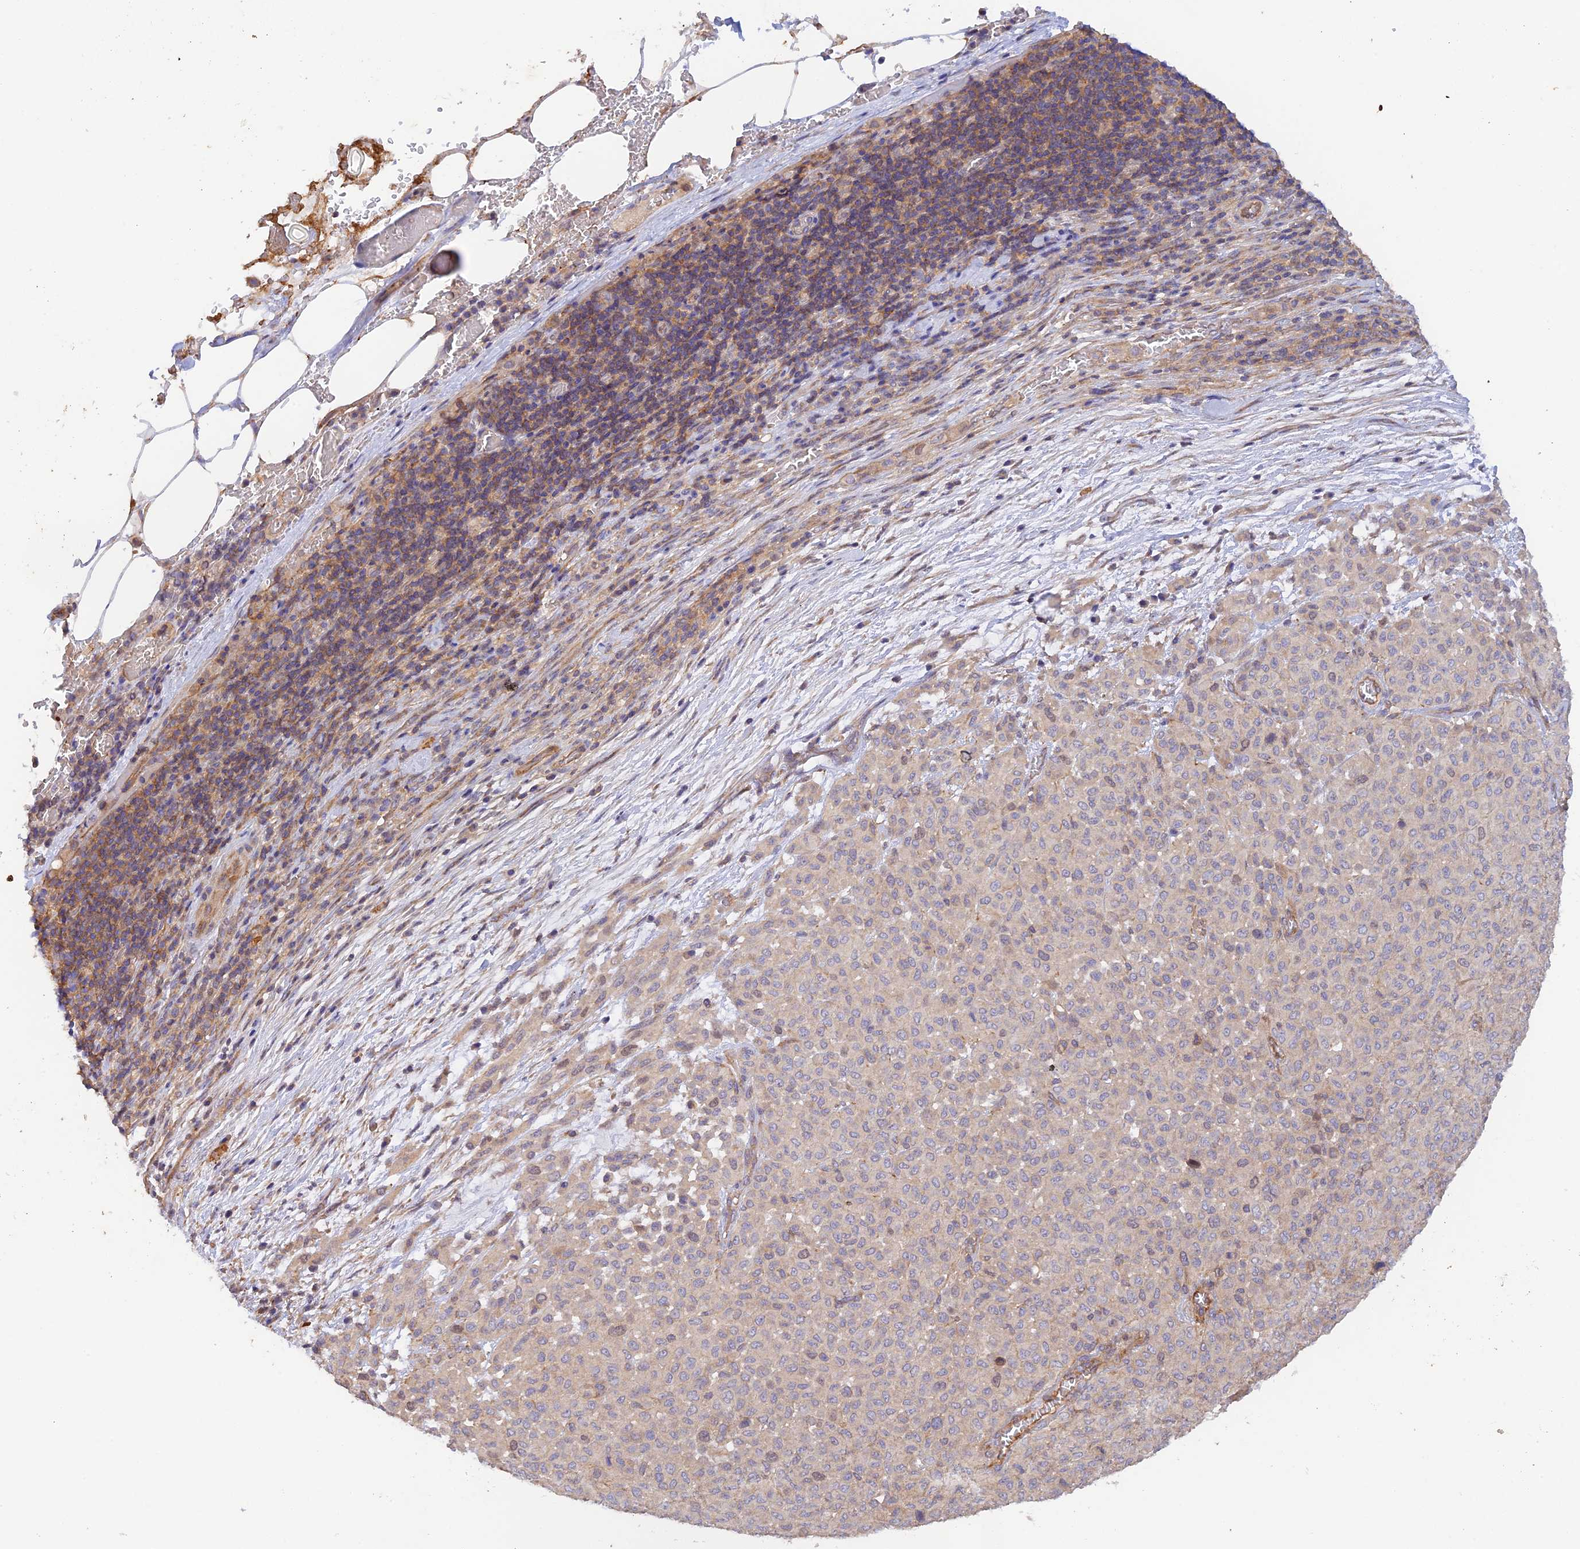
{"staining": {"intensity": "weak", "quantity": "<25%", "location": "cytoplasmic/membranous"}, "tissue": "melanoma", "cell_type": "Tumor cells", "image_type": "cancer", "snomed": [{"axis": "morphology", "description": "Malignant melanoma, Metastatic site"}, {"axis": "topography", "description": "Skin"}], "caption": "Photomicrograph shows no significant protein staining in tumor cells of melanoma.", "gene": "MYO9A", "patient": {"sex": "female", "age": 81}}